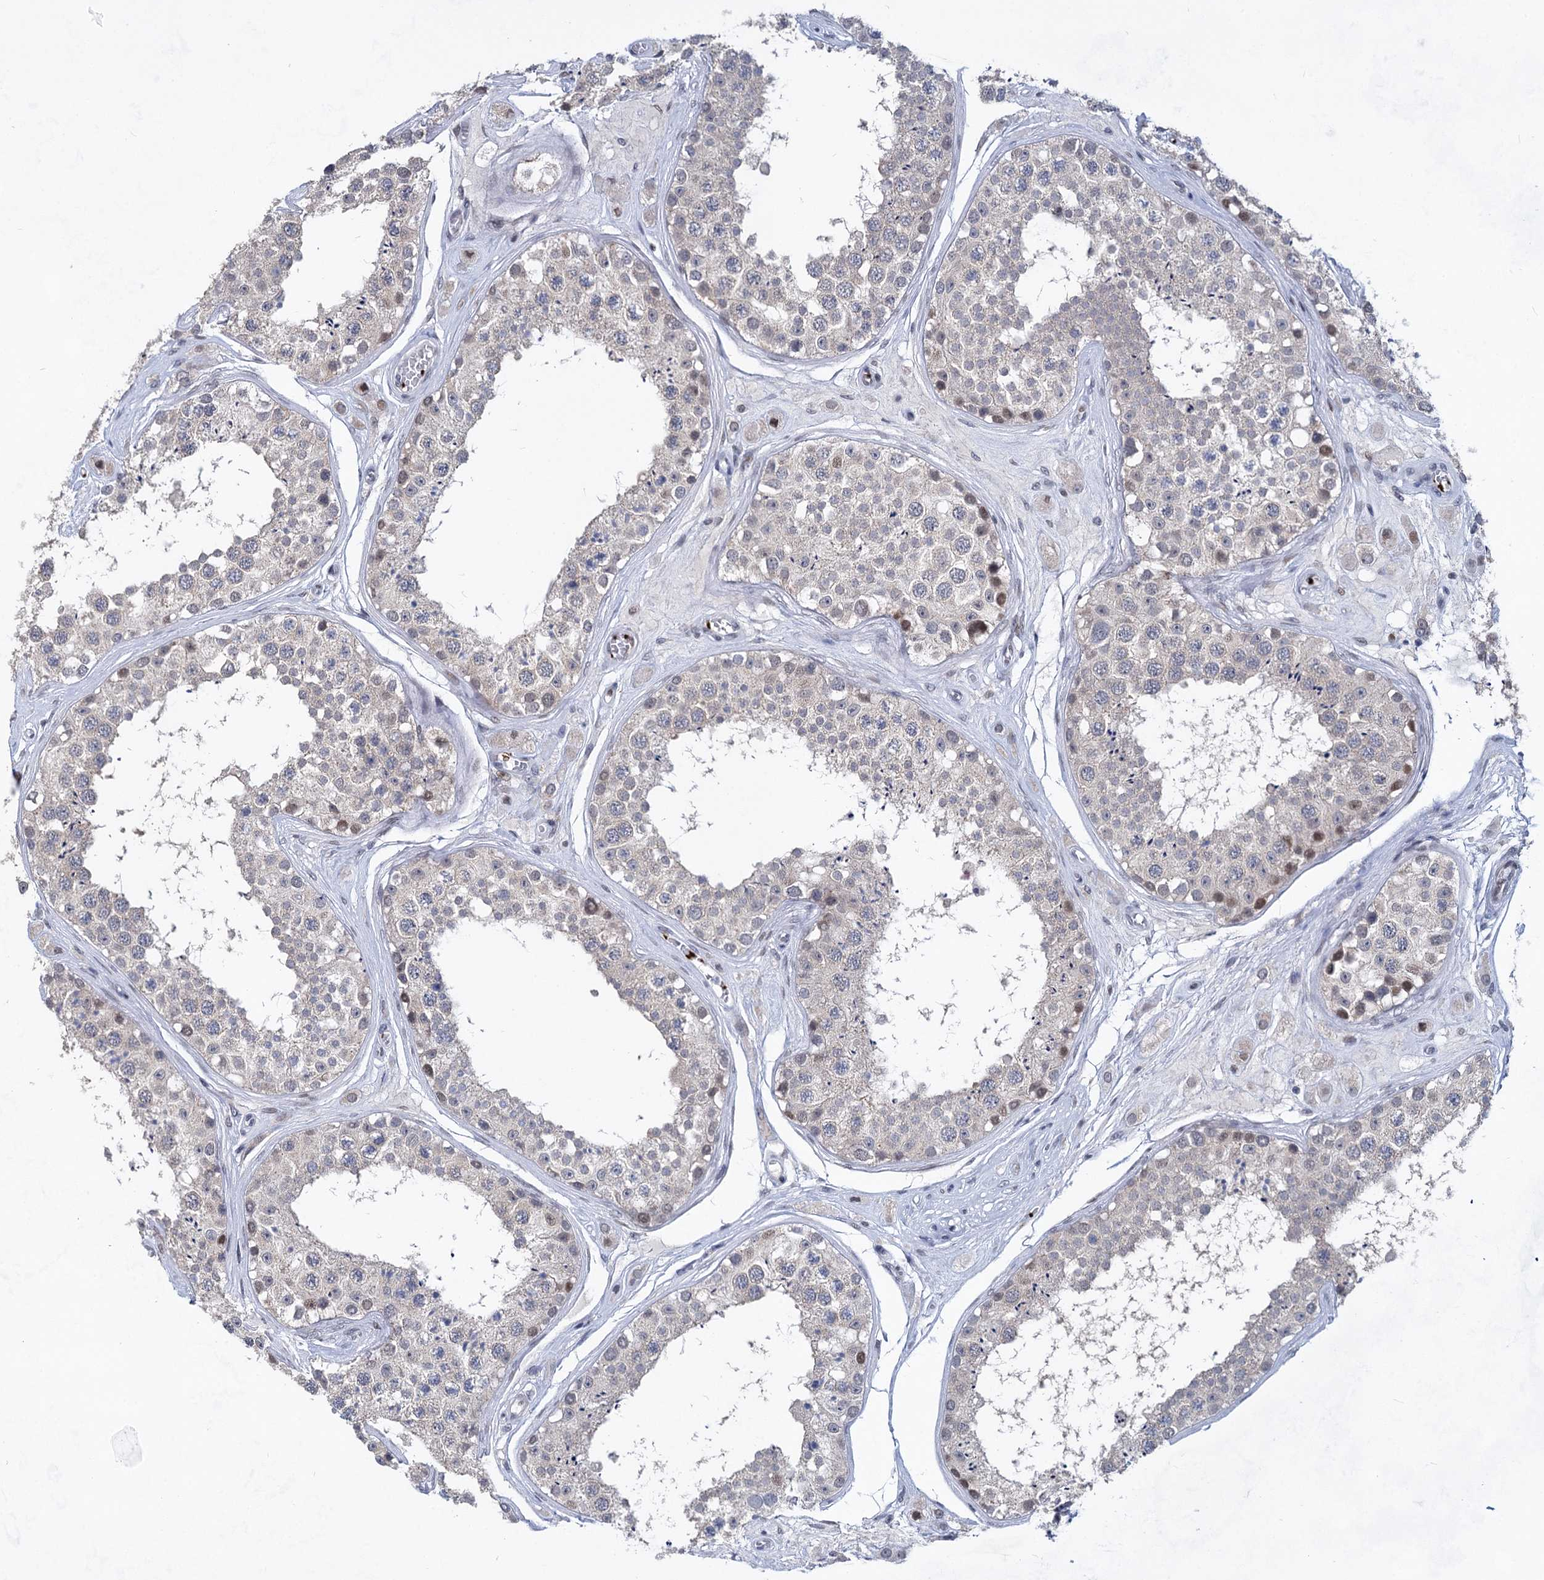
{"staining": {"intensity": "moderate", "quantity": "<25%", "location": "nuclear"}, "tissue": "testis", "cell_type": "Cells in seminiferous ducts", "image_type": "normal", "snomed": [{"axis": "morphology", "description": "Normal tissue, NOS"}, {"axis": "topography", "description": "Testis"}], "caption": "Protein staining displays moderate nuclear staining in approximately <25% of cells in seminiferous ducts in normal testis.", "gene": "MON2", "patient": {"sex": "male", "age": 25}}